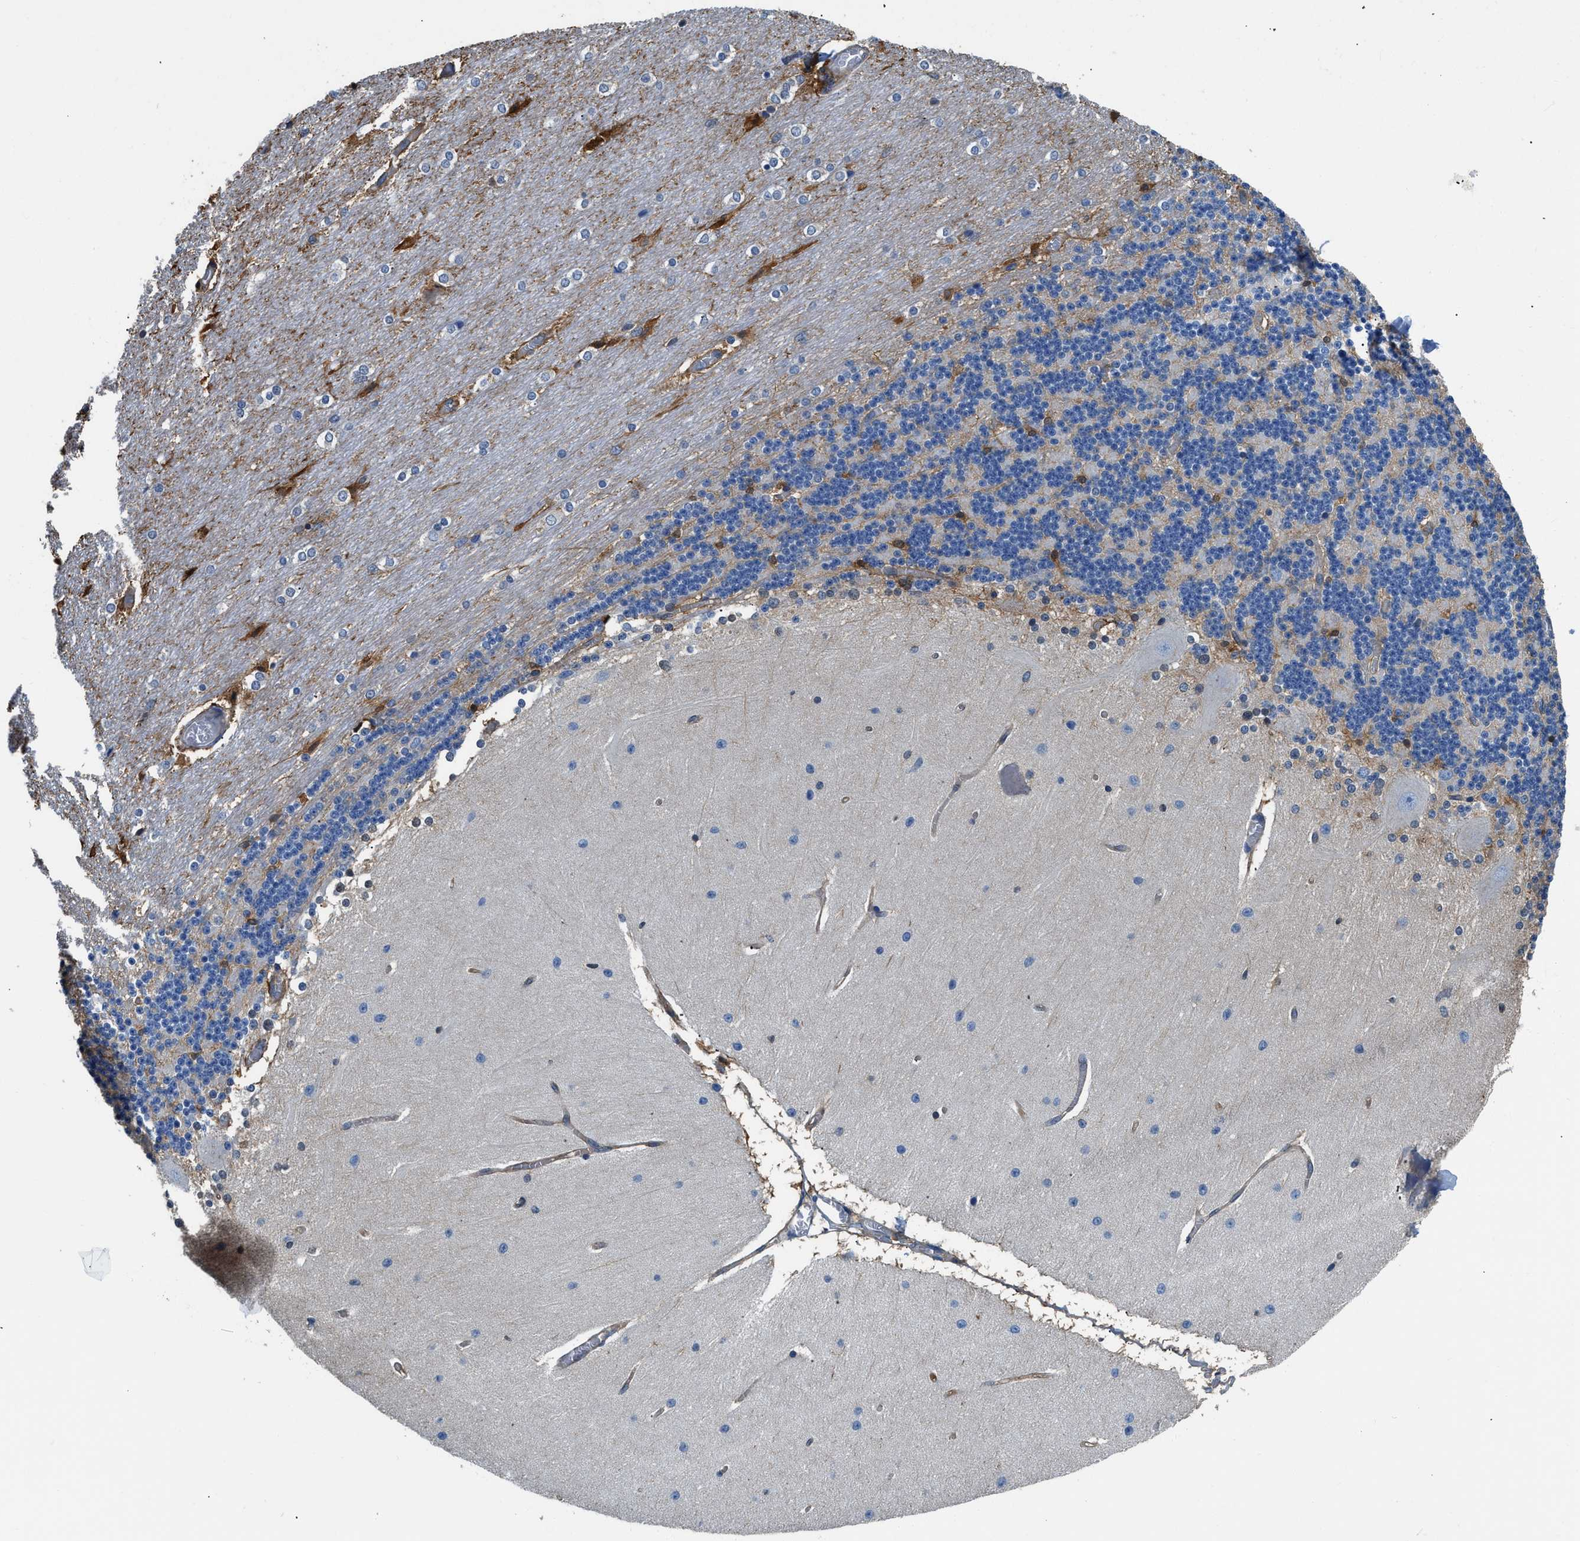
{"staining": {"intensity": "negative", "quantity": "none", "location": "none"}, "tissue": "cerebellum", "cell_type": "Cells in granular layer", "image_type": "normal", "snomed": [{"axis": "morphology", "description": "Normal tissue, NOS"}, {"axis": "topography", "description": "Cerebellum"}], "caption": "IHC histopathology image of benign cerebellum: human cerebellum stained with DAB (3,3'-diaminobenzidine) exhibits no significant protein expression in cells in granular layer.", "gene": "PKM", "patient": {"sex": "female", "age": 54}}